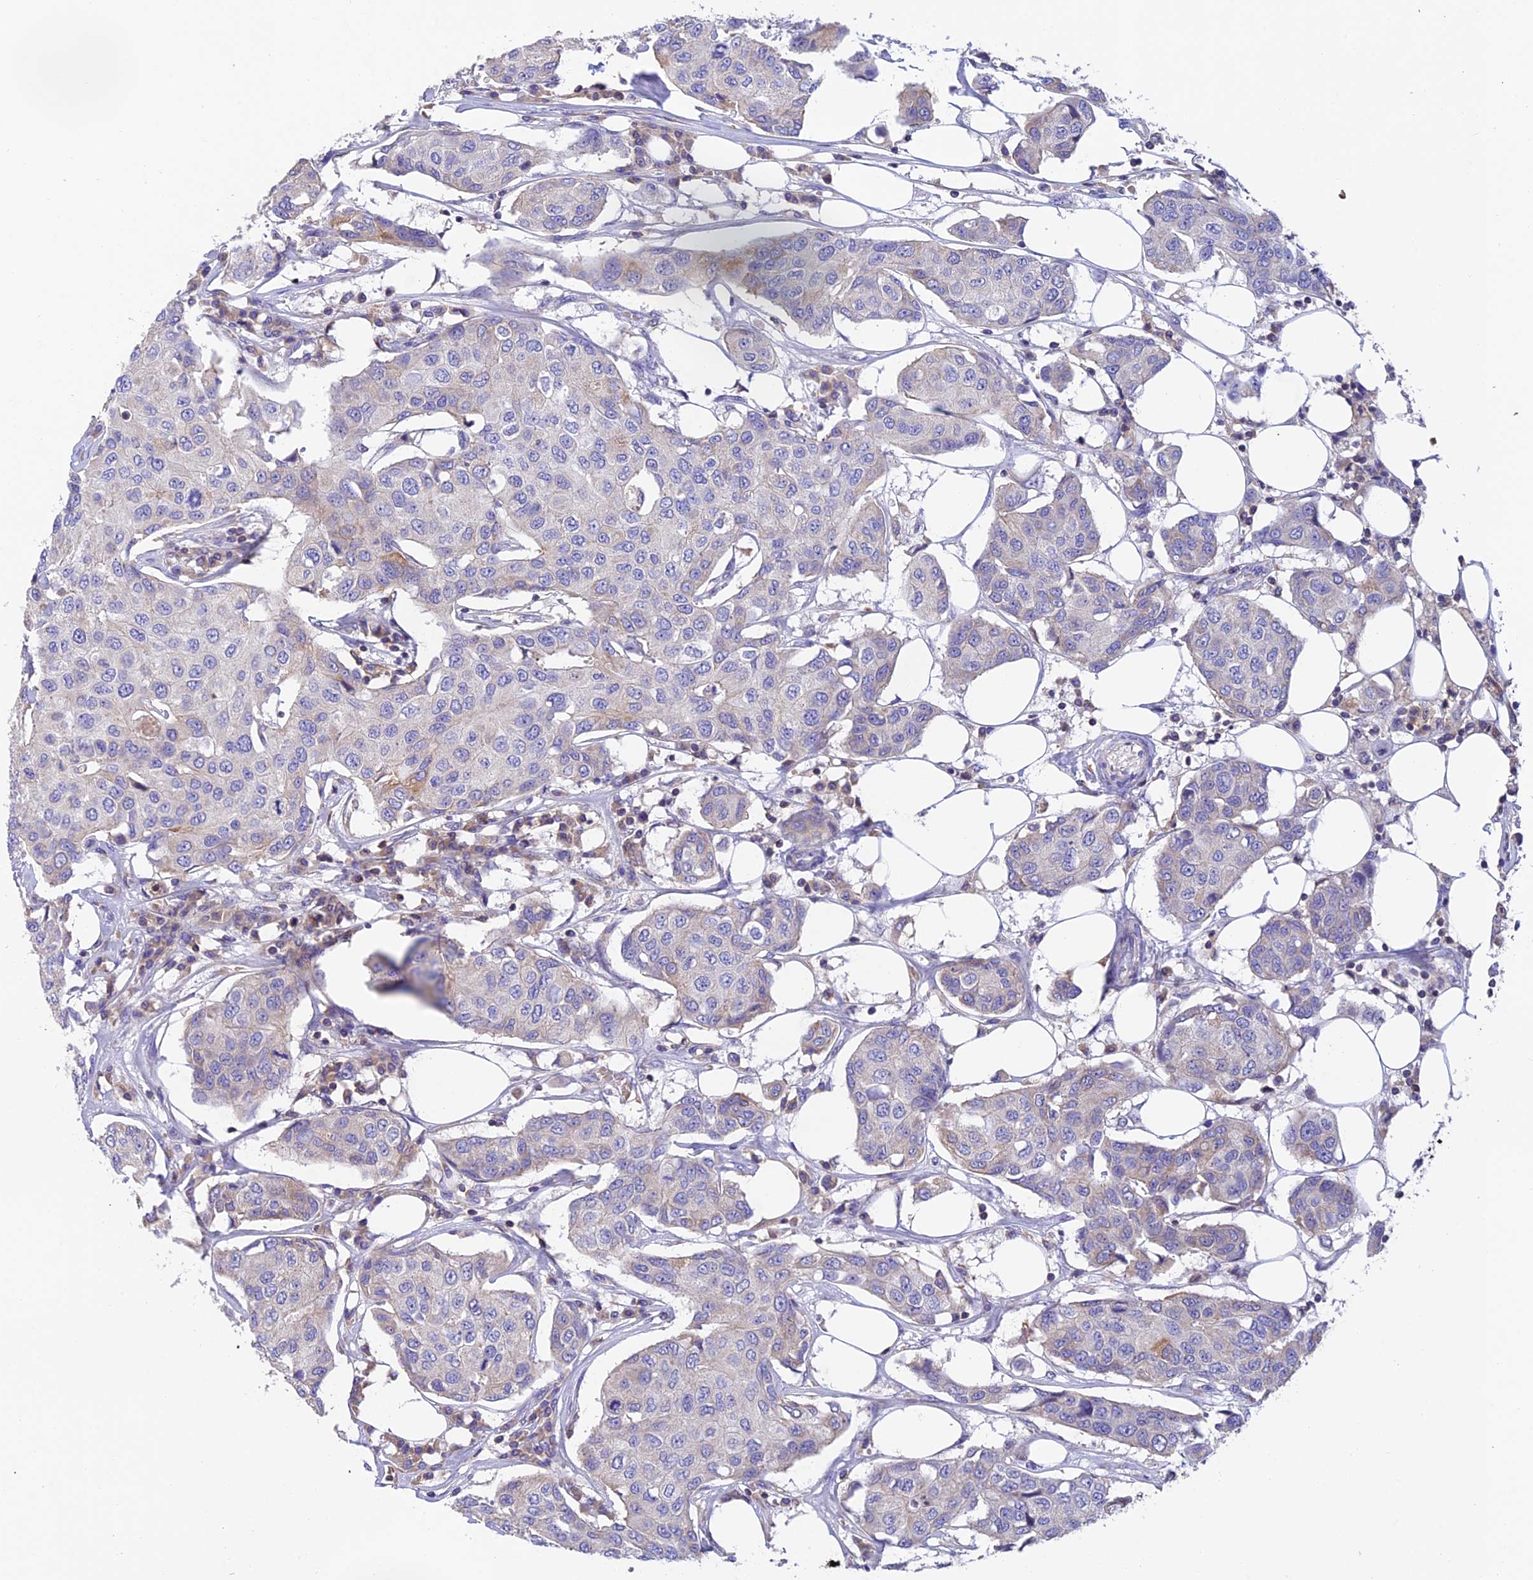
{"staining": {"intensity": "negative", "quantity": "none", "location": "none"}, "tissue": "breast cancer", "cell_type": "Tumor cells", "image_type": "cancer", "snomed": [{"axis": "morphology", "description": "Duct carcinoma"}, {"axis": "topography", "description": "Breast"}], "caption": "IHC image of human infiltrating ductal carcinoma (breast) stained for a protein (brown), which reveals no positivity in tumor cells.", "gene": "LPXN", "patient": {"sex": "female", "age": 80}}